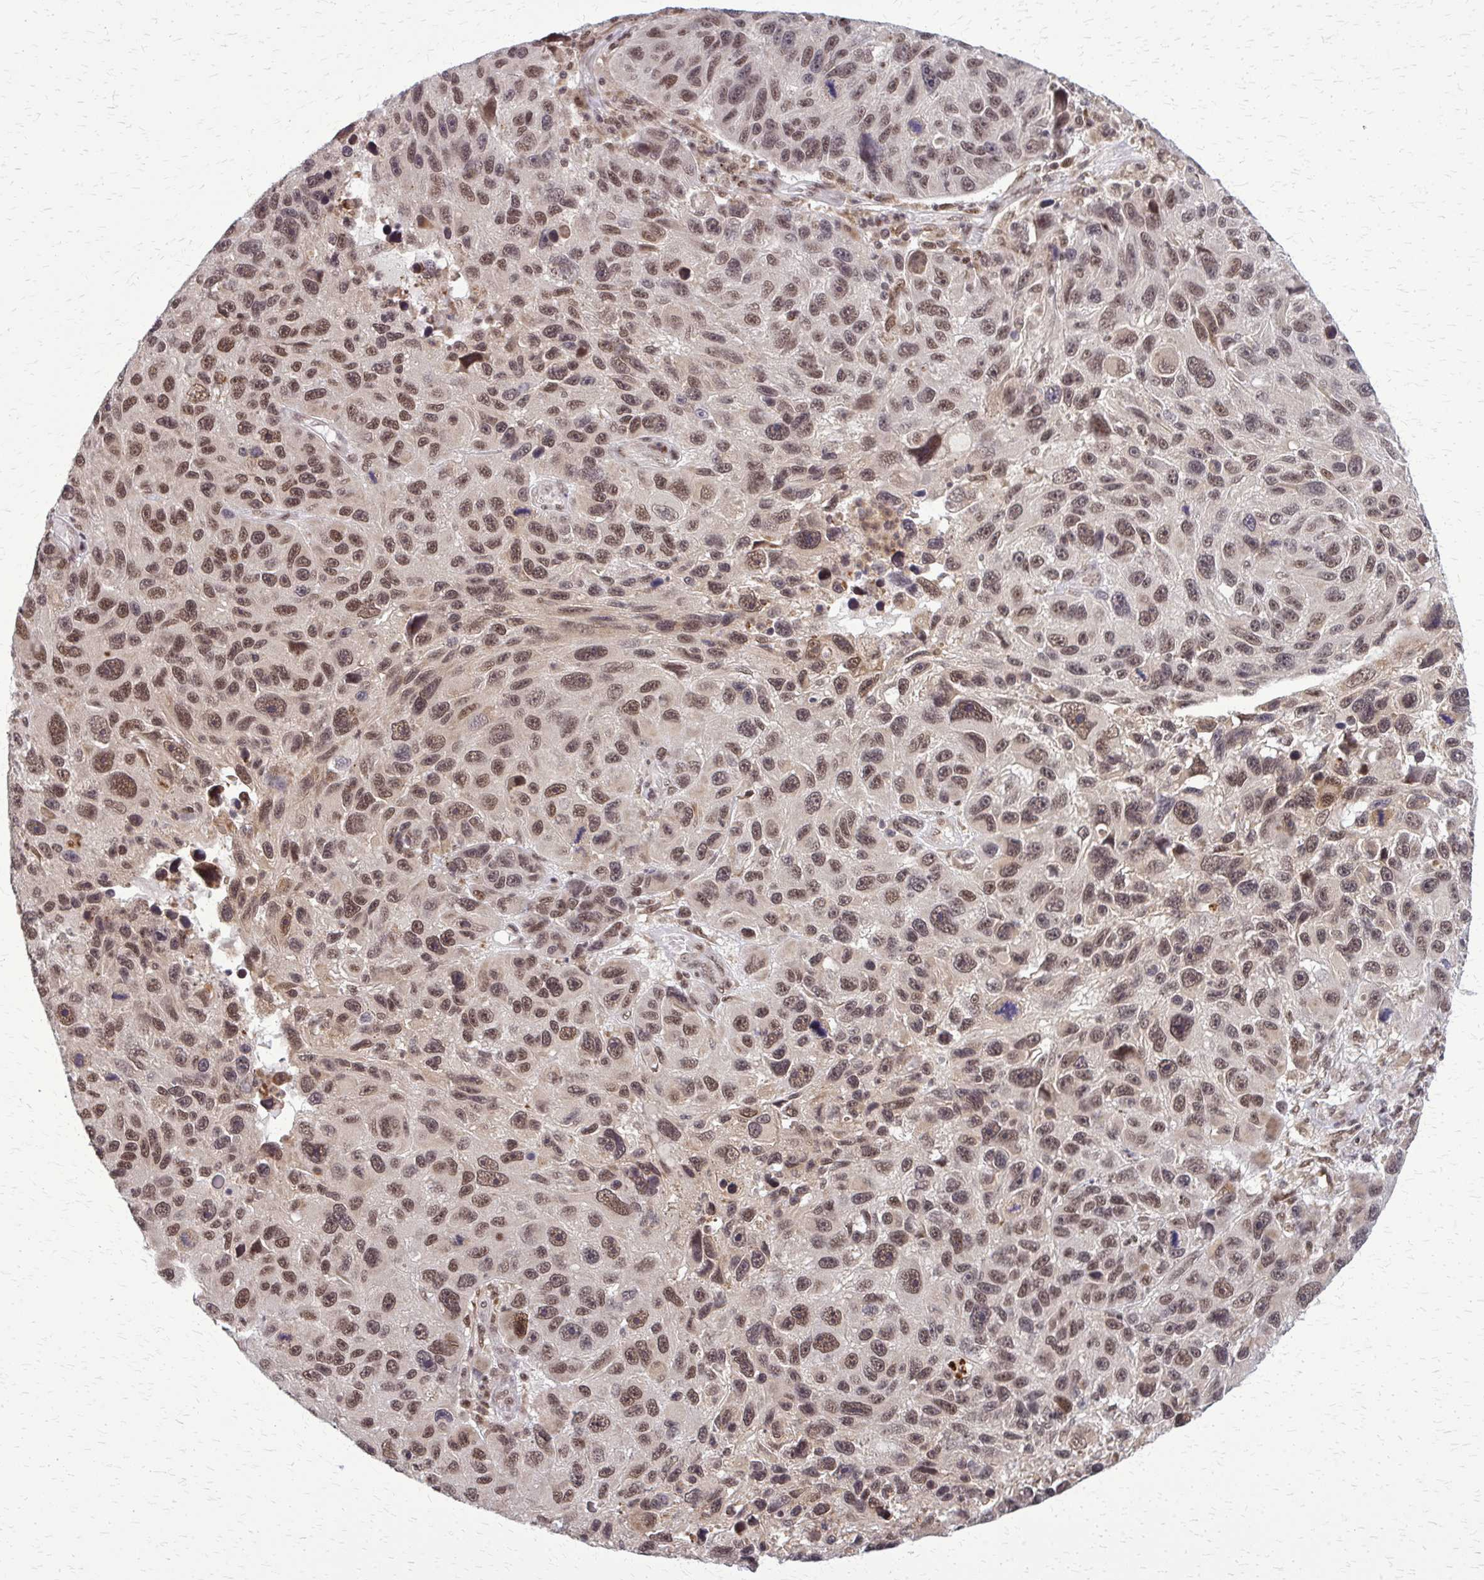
{"staining": {"intensity": "moderate", "quantity": ">75%", "location": "nuclear"}, "tissue": "melanoma", "cell_type": "Tumor cells", "image_type": "cancer", "snomed": [{"axis": "morphology", "description": "Malignant melanoma, NOS"}, {"axis": "topography", "description": "Skin"}], "caption": "Malignant melanoma stained with DAB (3,3'-diaminobenzidine) immunohistochemistry (IHC) shows medium levels of moderate nuclear expression in approximately >75% of tumor cells.", "gene": "HDAC3", "patient": {"sex": "male", "age": 53}}